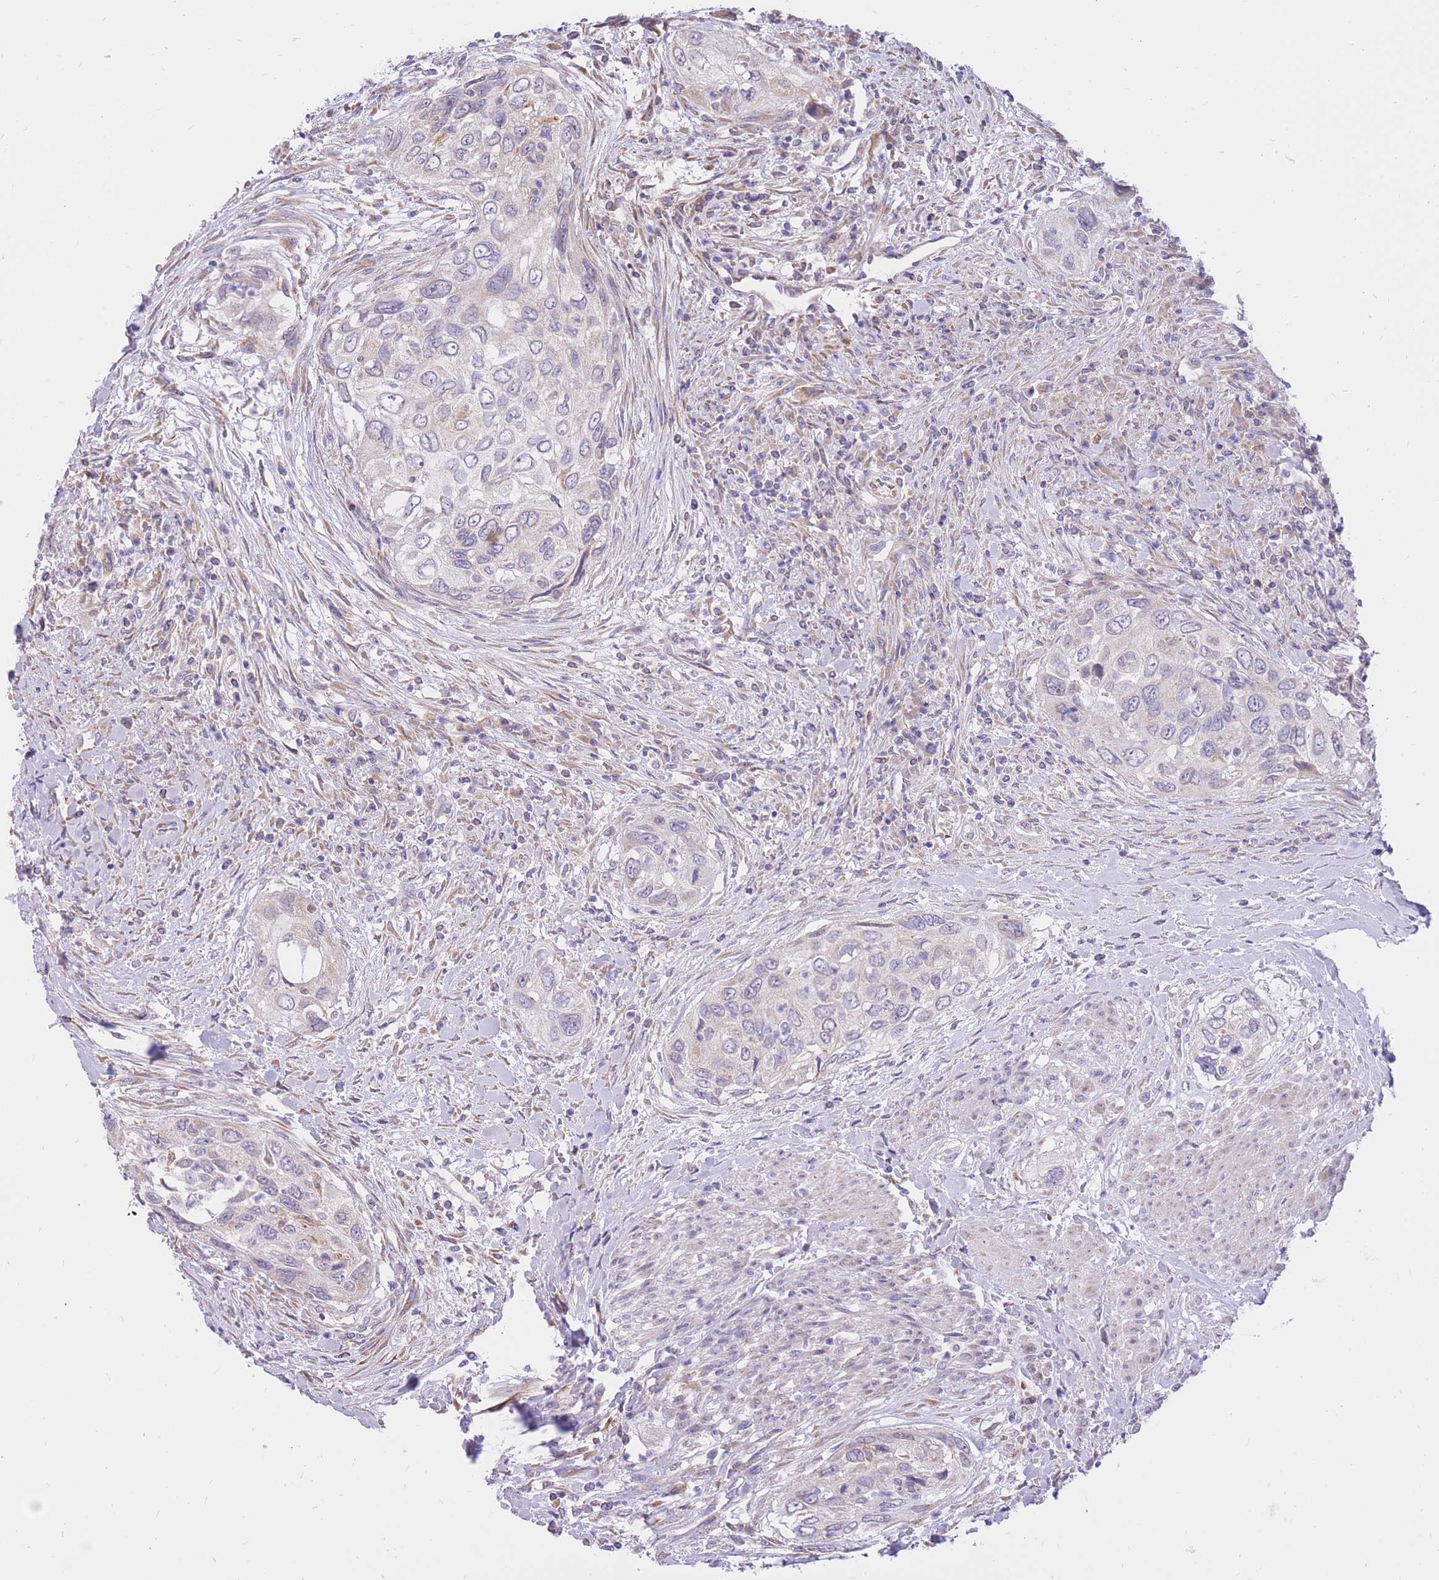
{"staining": {"intensity": "weak", "quantity": "<25%", "location": "cytoplasmic/membranous"}, "tissue": "urothelial cancer", "cell_type": "Tumor cells", "image_type": "cancer", "snomed": [{"axis": "morphology", "description": "Urothelial carcinoma, High grade"}, {"axis": "topography", "description": "Urinary bladder"}], "caption": "A high-resolution photomicrograph shows immunohistochemistry staining of urothelial cancer, which displays no significant staining in tumor cells.", "gene": "TOPAZ1", "patient": {"sex": "female", "age": 60}}